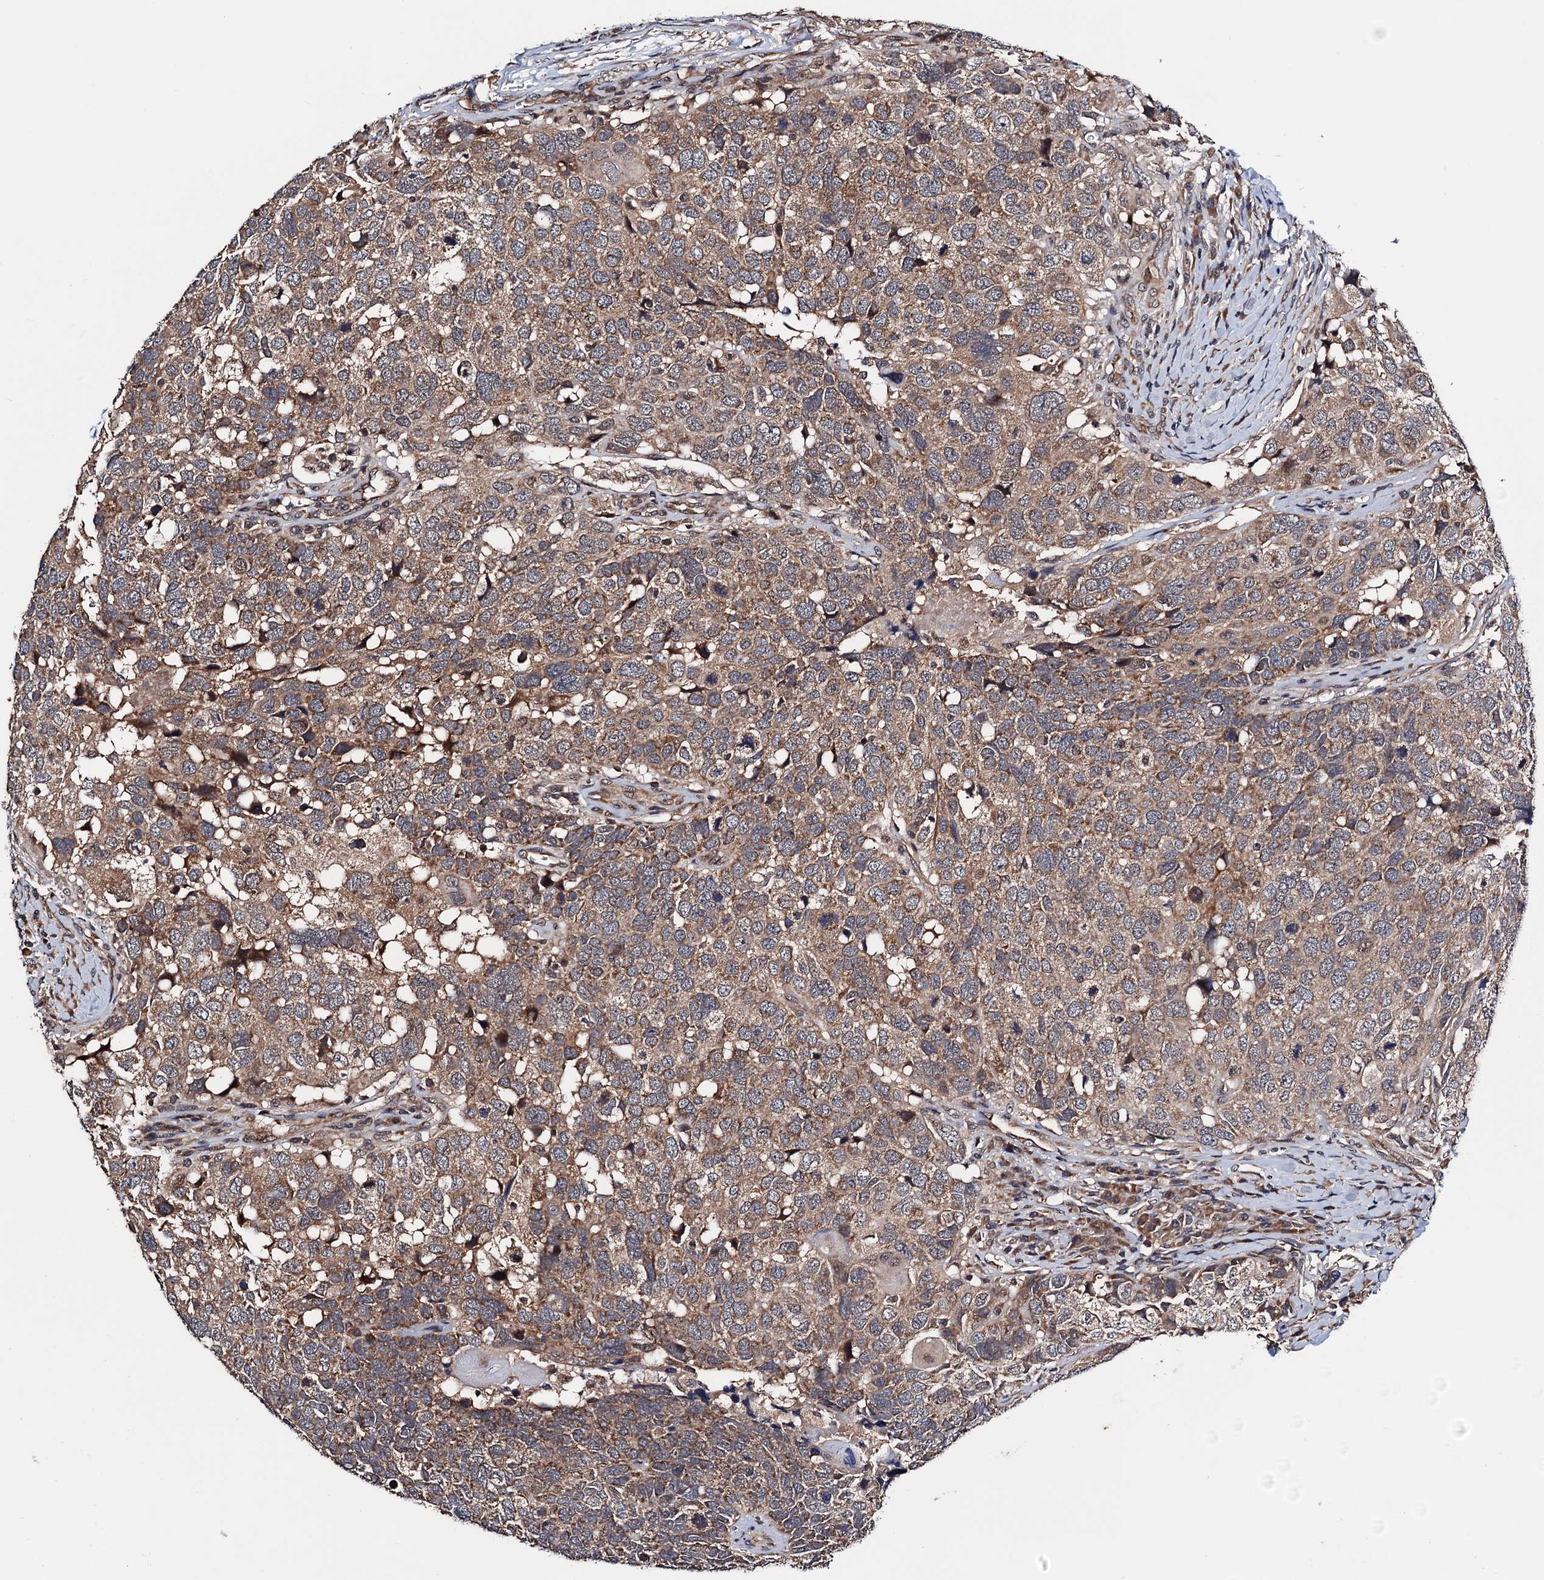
{"staining": {"intensity": "moderate", "quantity": ">75%", "location": "cytoplasmic/membranous"}, "tissue": "head and neck cancer", "cell_type": "Tumor cells", "image_type": "cancer", "snomed": [{"axis": "morphology", "description": "Squamous cell carcinoma, NOS"}, {"axis": "topography", "description": "Head-Neck"}], "caption": "Moderate cytoplasmic/membranous protein positivity is identified in approximately >75% of tumor cells in head and neck squamous cell carcinoma. Nuclei are stained in blue.", "gene": "NAA16", "patient": {"sex": "male", "age": 66}}